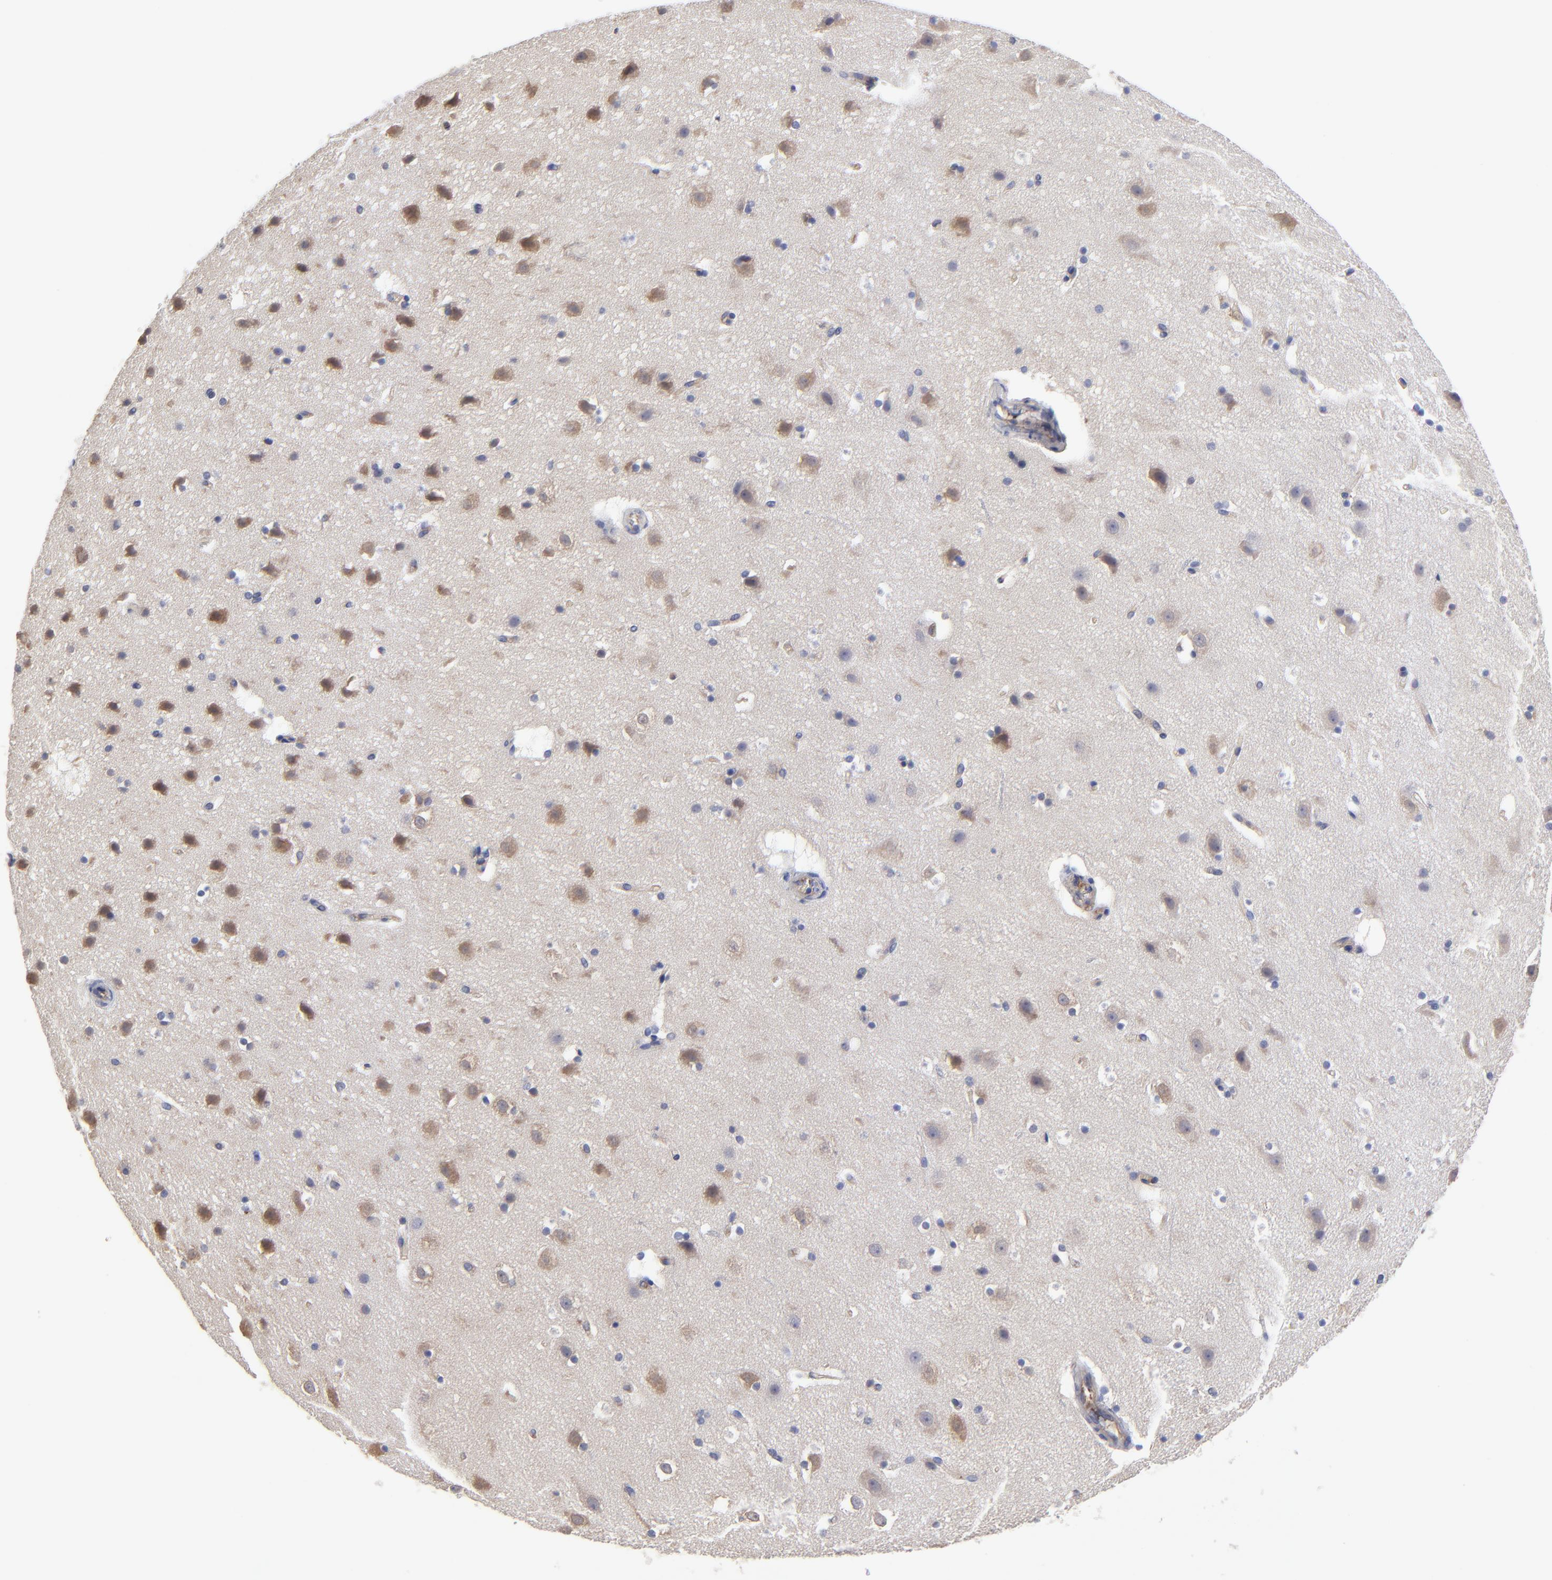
{"staining": {"intensity": "weak", "quantity": ">75%", "location": "cytoplasmic/membranous"}, "tissue": "cerebral cortex", "cell_type": "Endothelial cells", "image_type": "normal", "snomed": [{"axis": "morphology", "description": "Normal tissue, NOS"}, {"axis": "topography", "description": "Cerebral cortex"}], "caption": "Immunohistochemical staining of benign cerebral cortex displays low levels of weak cytoplasmic/membranous expression in approximately >75% of endothelial cells.", "gene": "SULF2", "patient": {"sex": "male", "age": 45}}